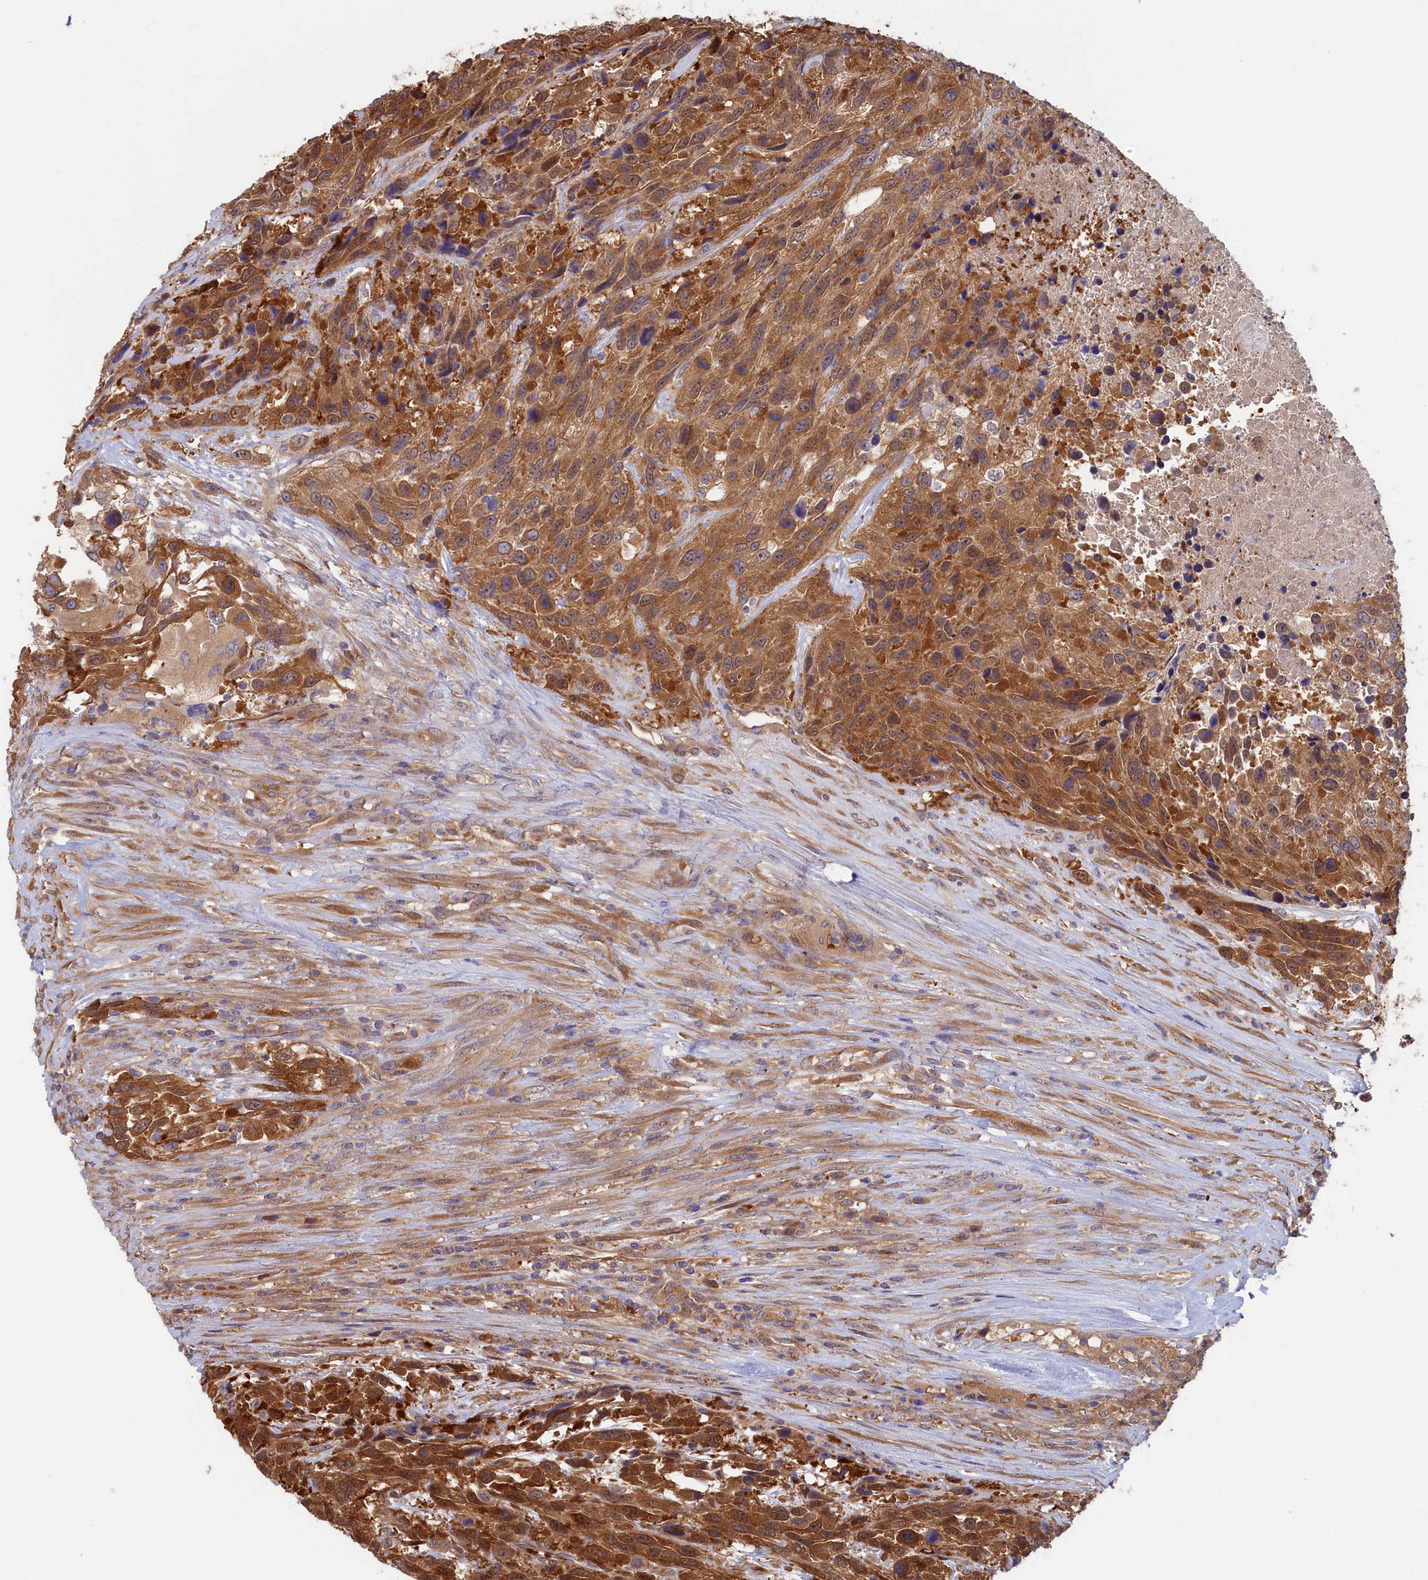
{"staining": {"intensity": "moderate", "quantity": ">75%", "location": "cytoplasmic/membranous"}, "tissue": "urothelial cancer", "cell_type": "Tumor cells", "image_type": "cancer", "snomed": [{"axis": "morphology", "description": "Urothelial carcinoma, High grade"}, {"axis": "topography", "description": "Urinary bladder"}], "caption": "Urothelial cancer stained with a brown dye displays moderate cytoplasmic/membranous positive expression in approximately >75% of tumor cells.", "gene": "SYNDIG1L", "patient": {"sex": "female", "age": 70}}